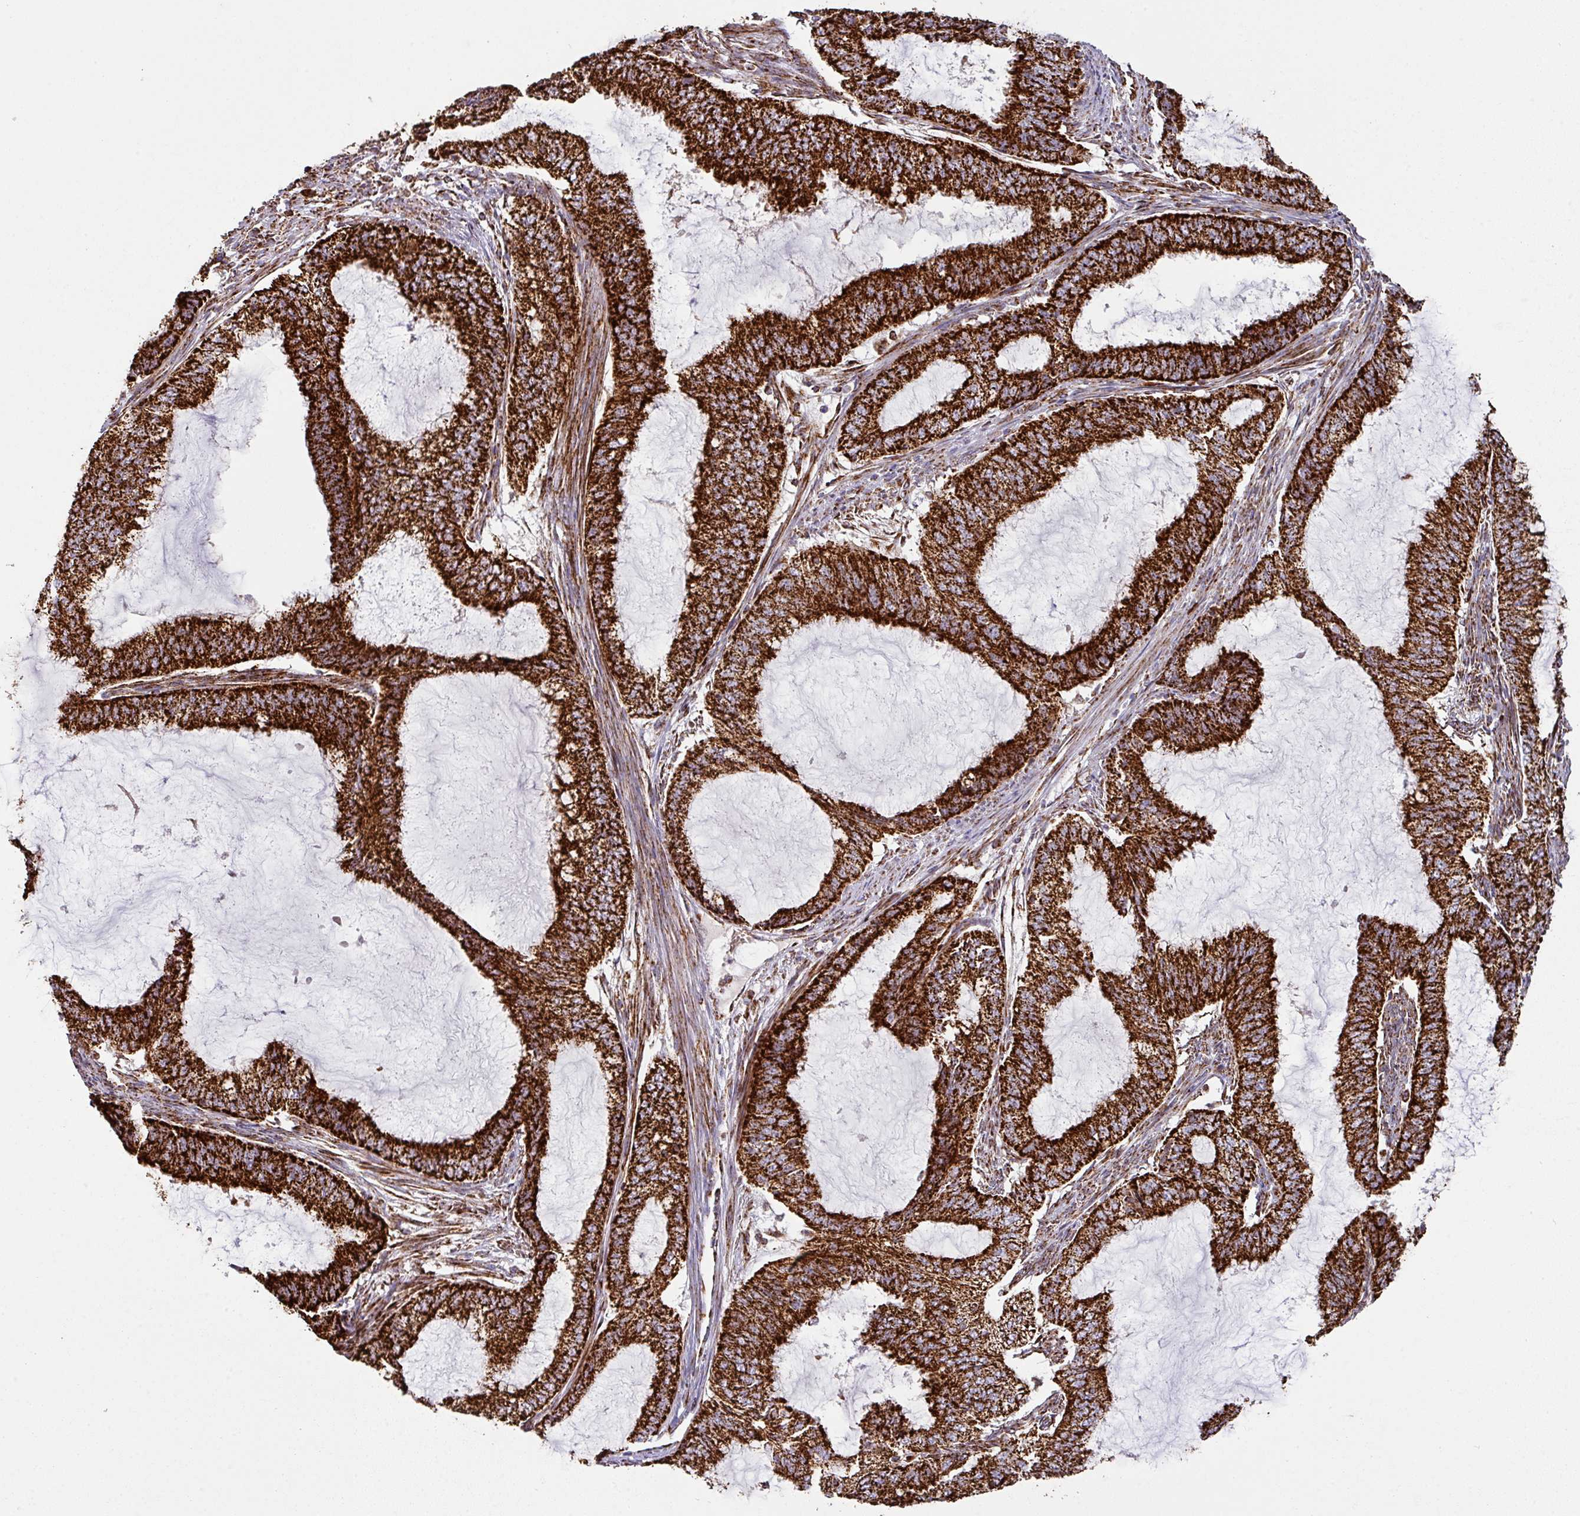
{"staining": {"intensity": "strong", "quantity": ">75%", "location": "cytoplasmic/membranous"}, "tissue": "endometrial cancer", "cell_type": "Tumor cells", "image_type": "cancer", "snomed": [{"axis": "morphology", "description": "Adenocarcinoma, NOS"}, {"axis": "topography", "description": "Endometrium"}], "caption": "High-magnification brightfield microscopy of endometrial cancer stained with DAB (brown) and counterstained with hematoxylin (blue). tumor cells exhibit strong cytoplasmic/membranous positivity is appreciated in about>75% of cells. (brown staining indicates protein expression, while blue staining denotes nuclei).", "gene": "TRAP1", "patient": {"sex": "female", "age": 51}}